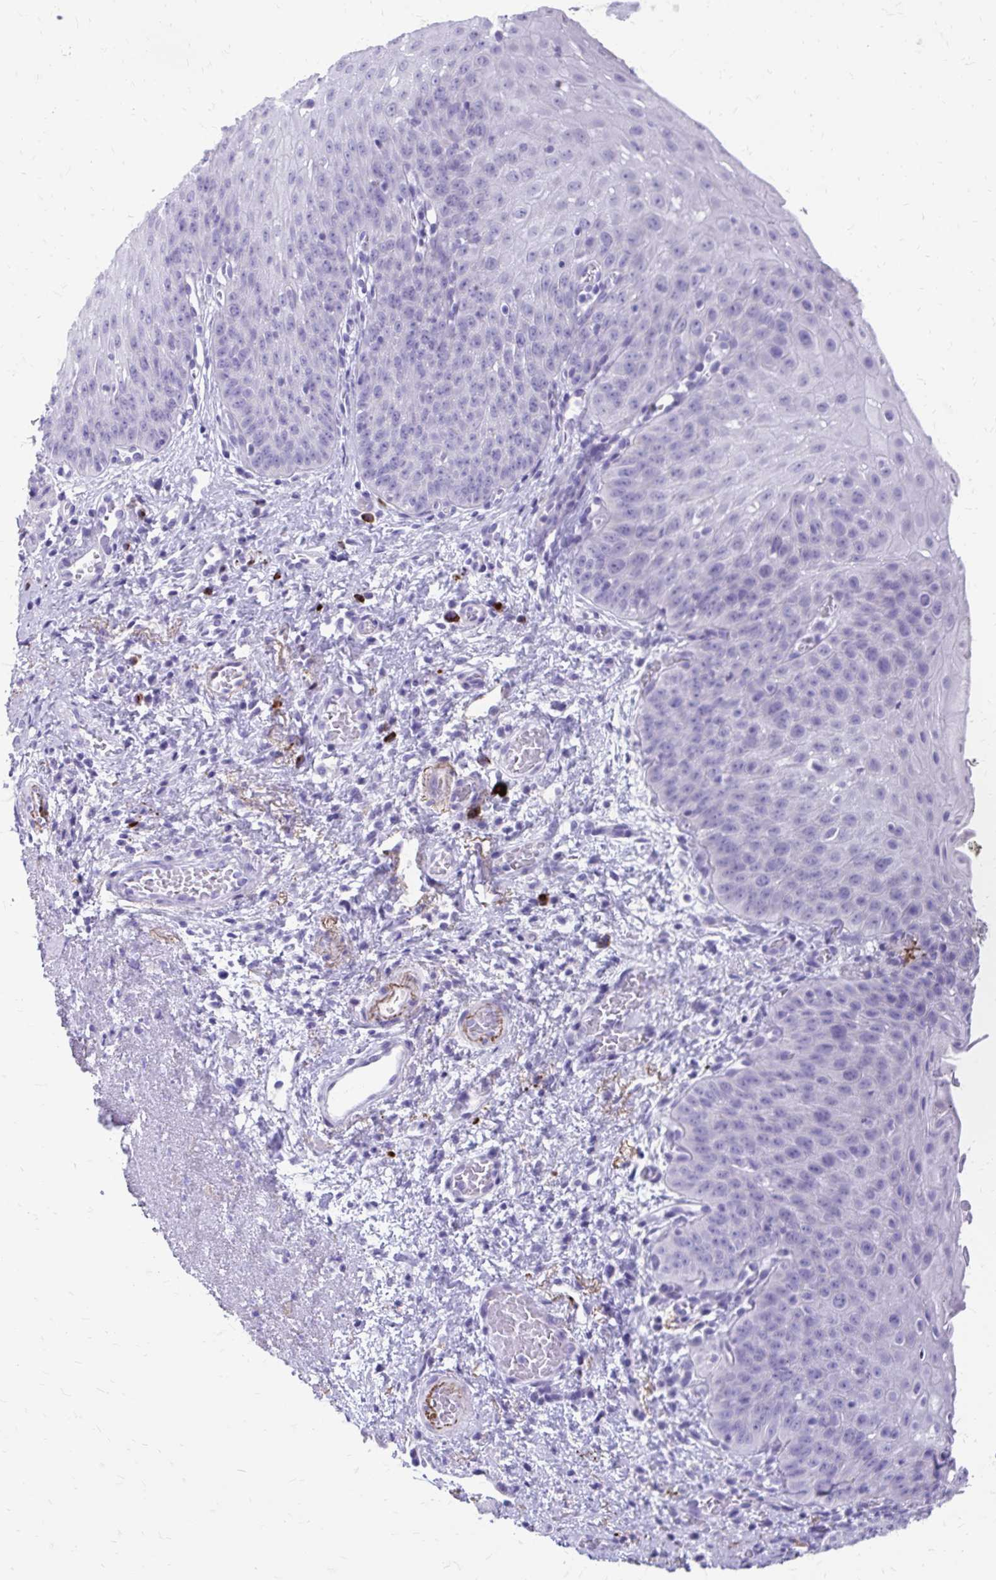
{"staining": {"intensity": "negative", "quantity": "none", "location": "none"}, "tissue": "esophagus", "cell_type": "Squamous epithelial cells", "image_type": "normal", "snomed": [{"axis": "morphology", "description": "Normal tissue, NOS"}, {"axis": "topography", "description": "Esophagus"}], "caption": "DAB (3,3'-diaminobenzidine) immunohistochemical staining of unremarkable esophagus demonstrates no significant expression in squamous epithelial cells. (IHC, brightfield microscopy, high magnification).", "gene": "SATL1", "patient": {"sex": "male", "age": 71}}